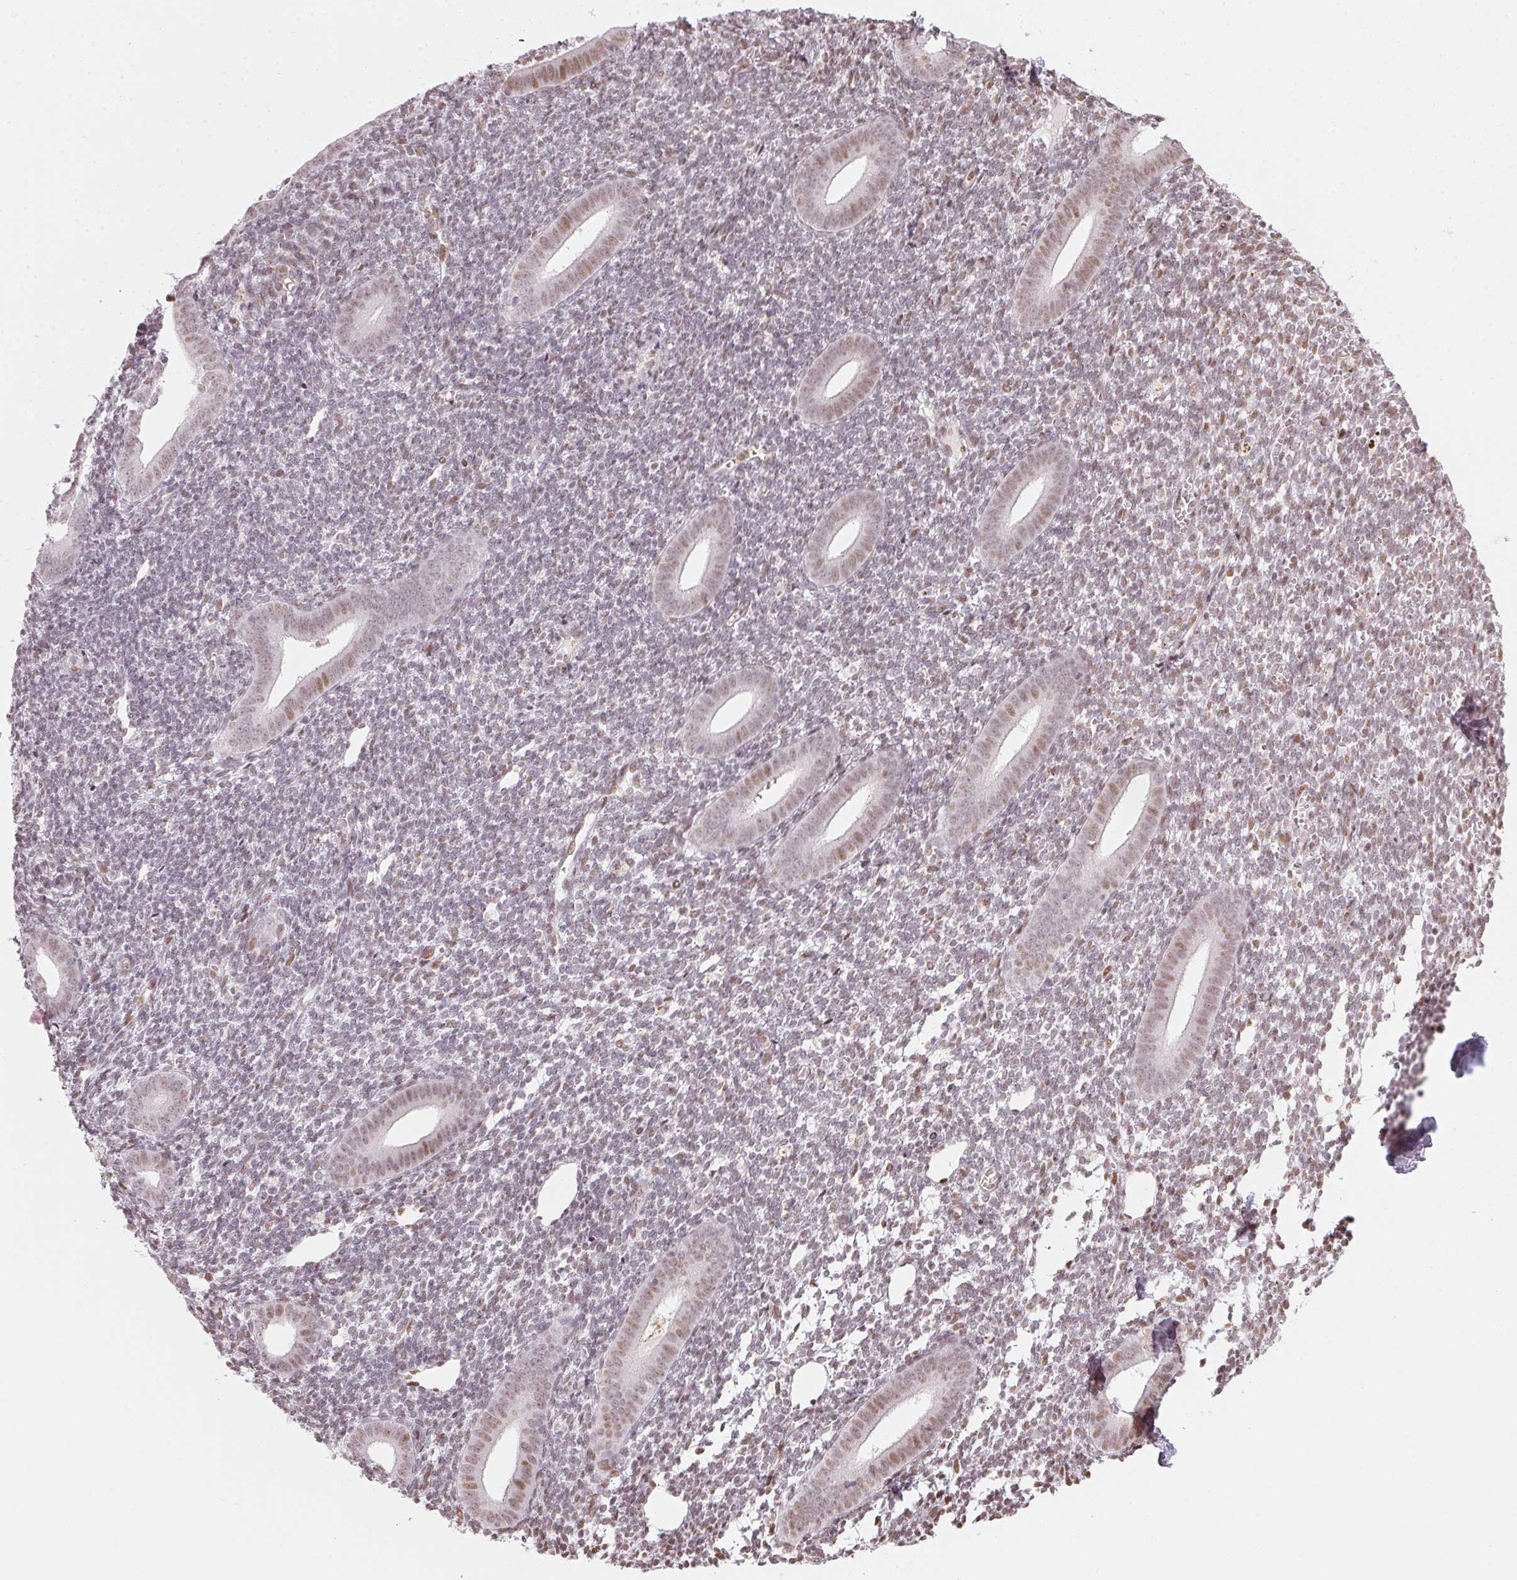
{"staining": {"intensity": "weak", "quantity": "25%-75%", "location": "nuclear"}, "tissue": "endometrium", "cell_type": "Cells in endometrial stroma", "image_type": "normal", "snomed": [{"axis": "morphology", "description": "Normal tissue, NOS"}, {"axis": "topography", "description": "Endometrium"}], "caption": "Unremarkable endometrium demonstrates weak nuclear staining in about 25%-75% of cells in endometrial stroma Immunohistochemistry stains the protein of interest in brown and the nuclei are stained blue..", "gene": "KAT6A", "patient": {"sex": "female", "age": 25}}